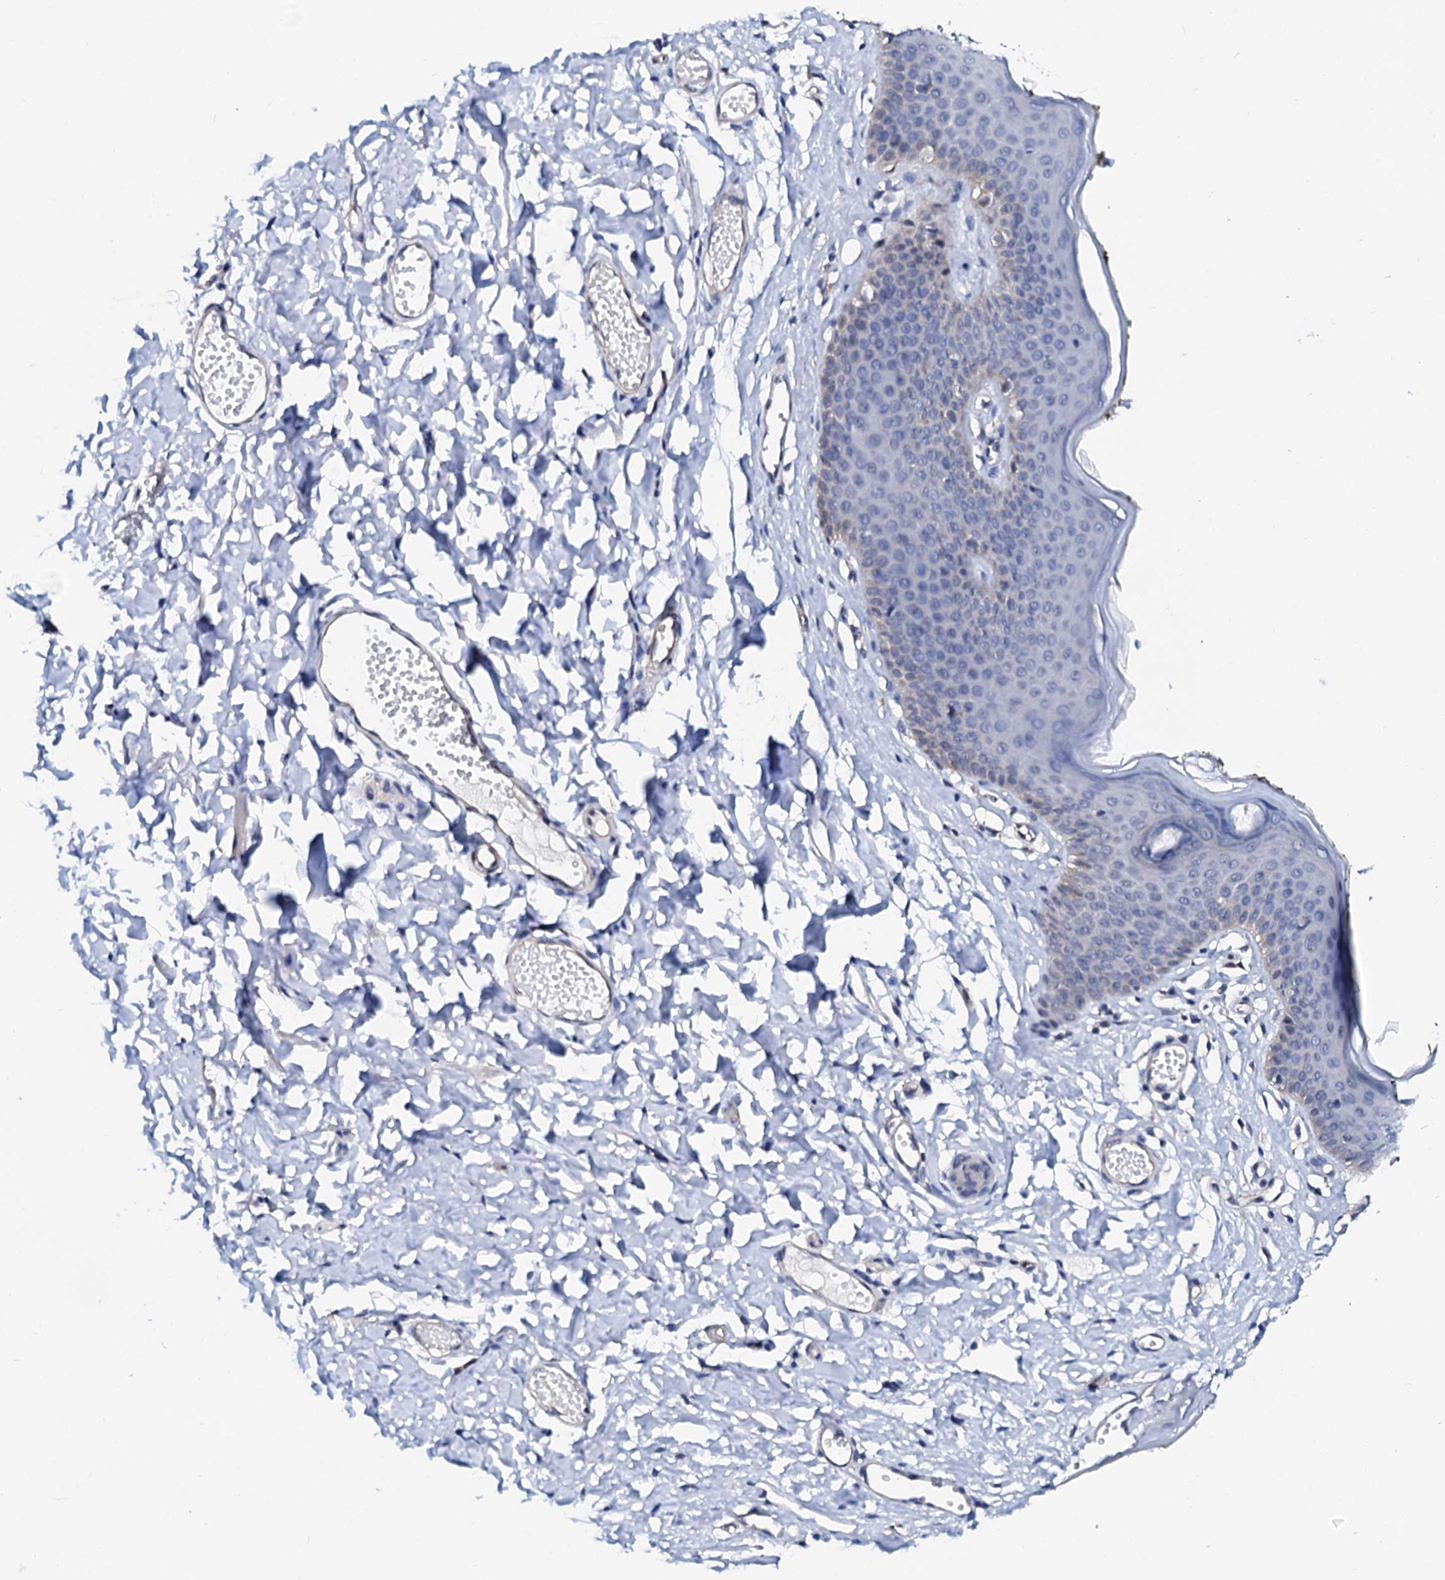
{"staining": {"intensity": "negative", "quantity": "none", "location": "none"}, "tissue": "skin", "cell_type": "Epidermal cells", "image_type": "normal", "snomed": [{"axis": "morphology", "description": "Normal tissue, NOS"}, {"axis": "morphology", "description": "Inflammation, NOS"}, {"axis": "topography", "description": "Vulva"}], "caption": "DAB immunohistochemical staining of normal skin shows no significant expression in epidermal cells. (DAB immunohistochemistry visualized using brightfield microscopy, high magnification).", "gene": "CSN2", "patient": {"sex": "female", "age": 84}}